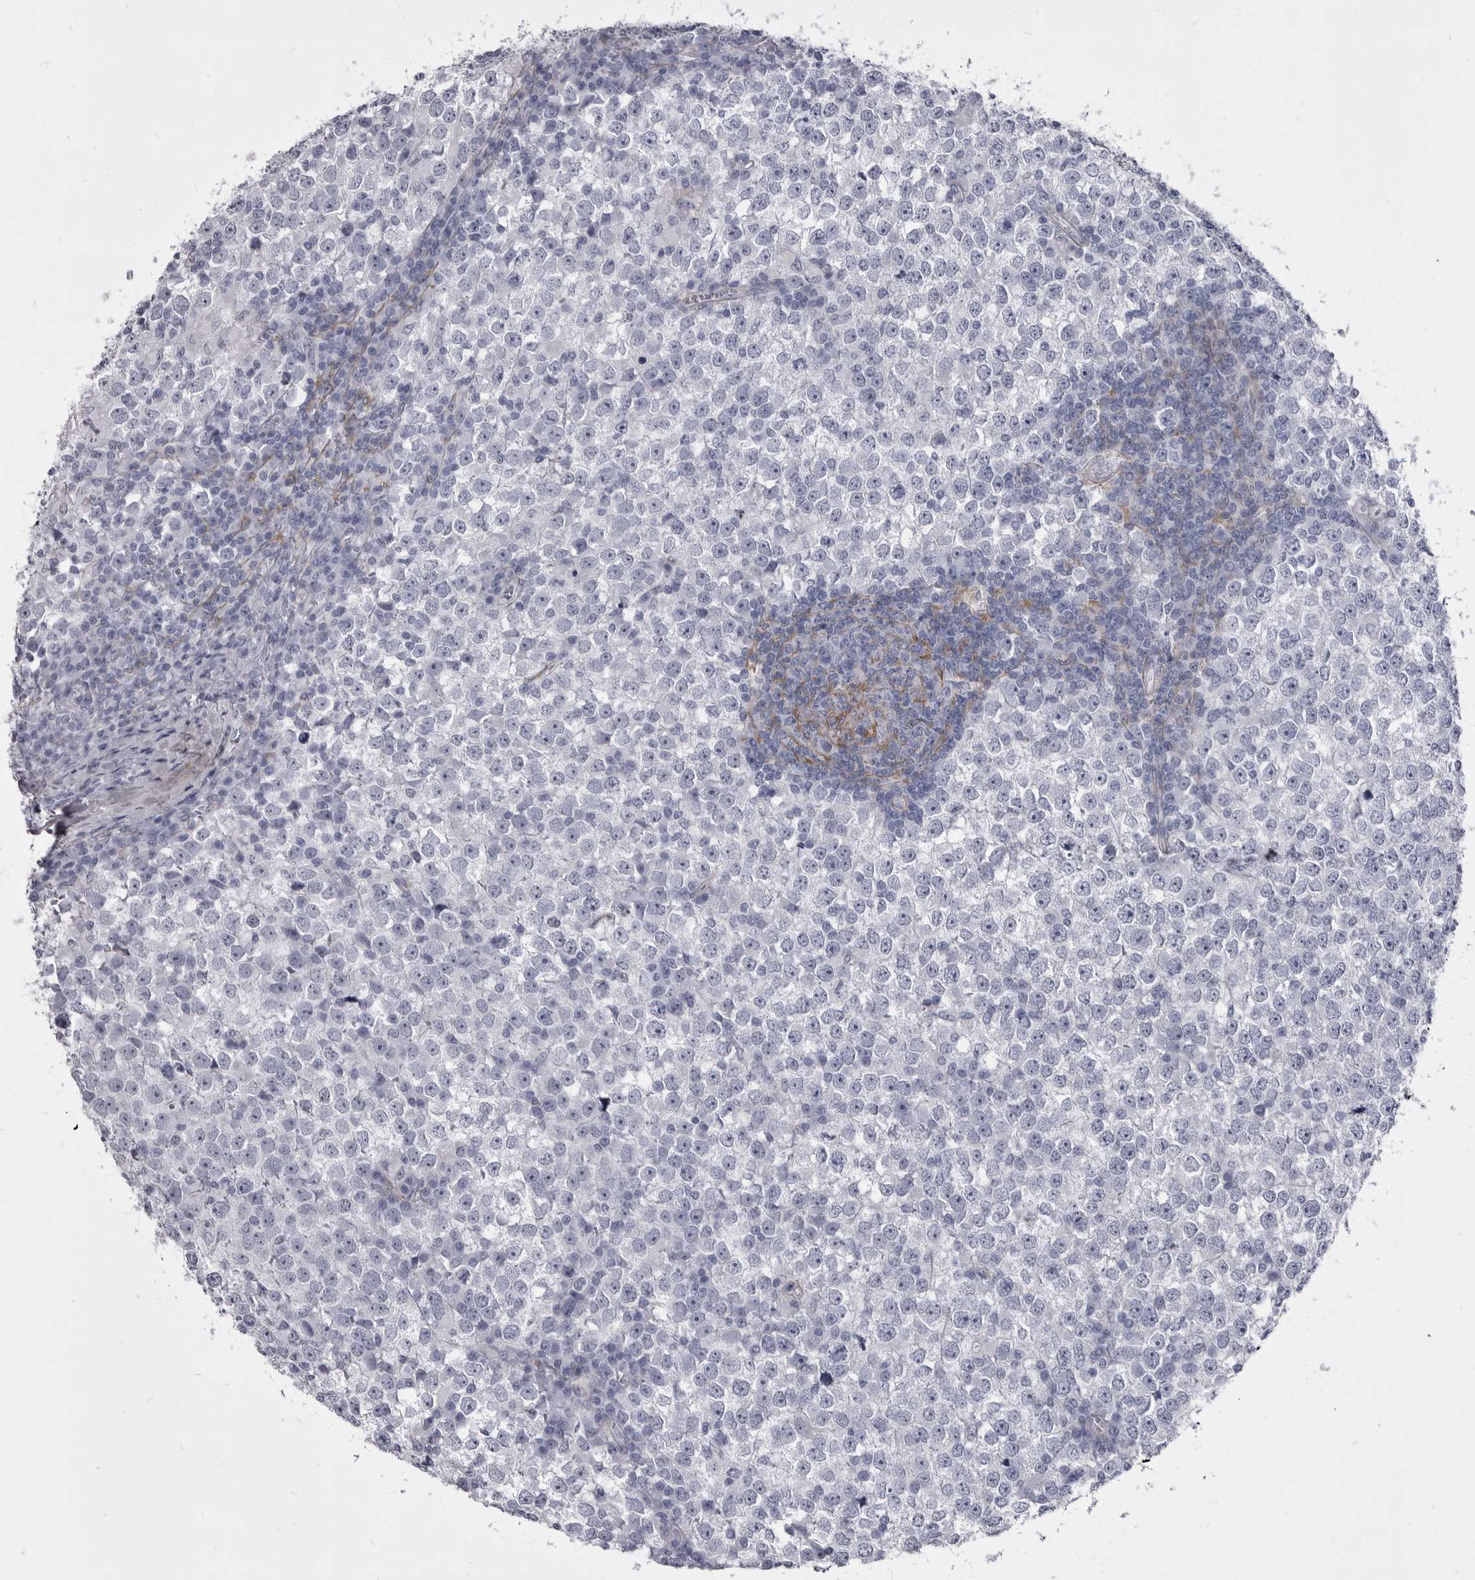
{"staining": {"intensity": "negative", "quantity": "none", "location": "none"}, "tissue": "testis cancer", "cell_type": "Tumor cells", "image_type": "cancer", "snomed": [{"axis": "morphology", "description": "Seminoma, NOS"}, {"axis": "topography", "description": "Testis"}], "caption": "Tumor cells show no significant expression in testis cancer (seminoma). (IHC, brightfield microscopy, high magnification).", "gene": "ANK2", "patient": {"sex": "male", "age": 65}}